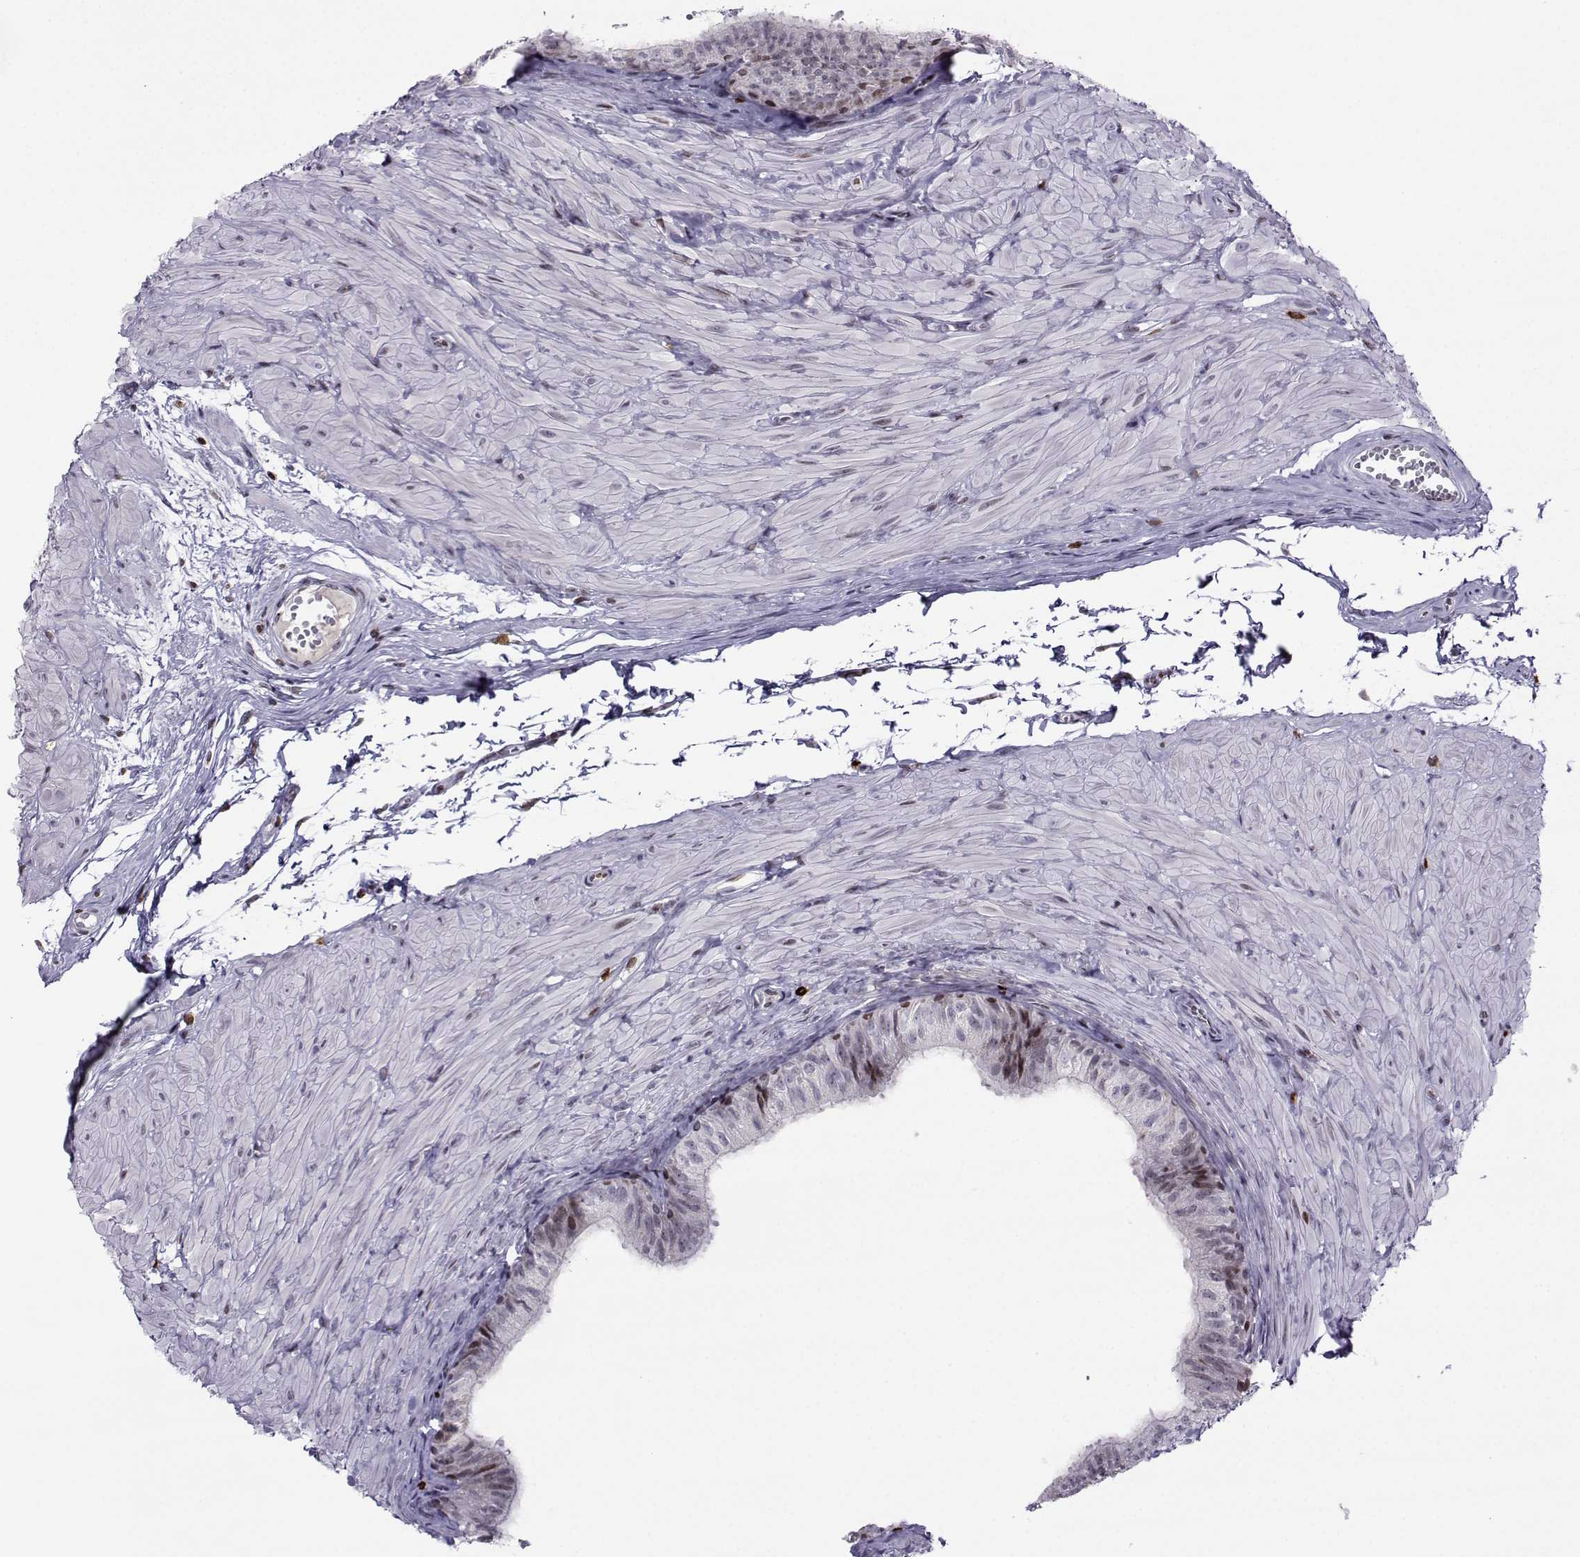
{"staining": {"intensity": "strong", "quantity": "<25%", "location": "nuclear"}, "tissue": "epididymis", "cell_type": "Glandular cells", "image_type": "normal", "snomed": [{"axis": "morphology", "description": "Normal tissue, NOS"}, {"axis": "topography", "description": "Epididymis"}, {"axis": "topography", "description": "Vas deferens"}], "caption": "Protein expression analysis of unremarkable epididymis displays strong nuclear staining in about <25% of glandular cells. The protein of interest is stained brown, and the nuclei are stained in blue (DAB IHC with brightfield microscopy, high magnification).", "gene": "ZNF19", "patient": {"sex": "male", "age": 23}}